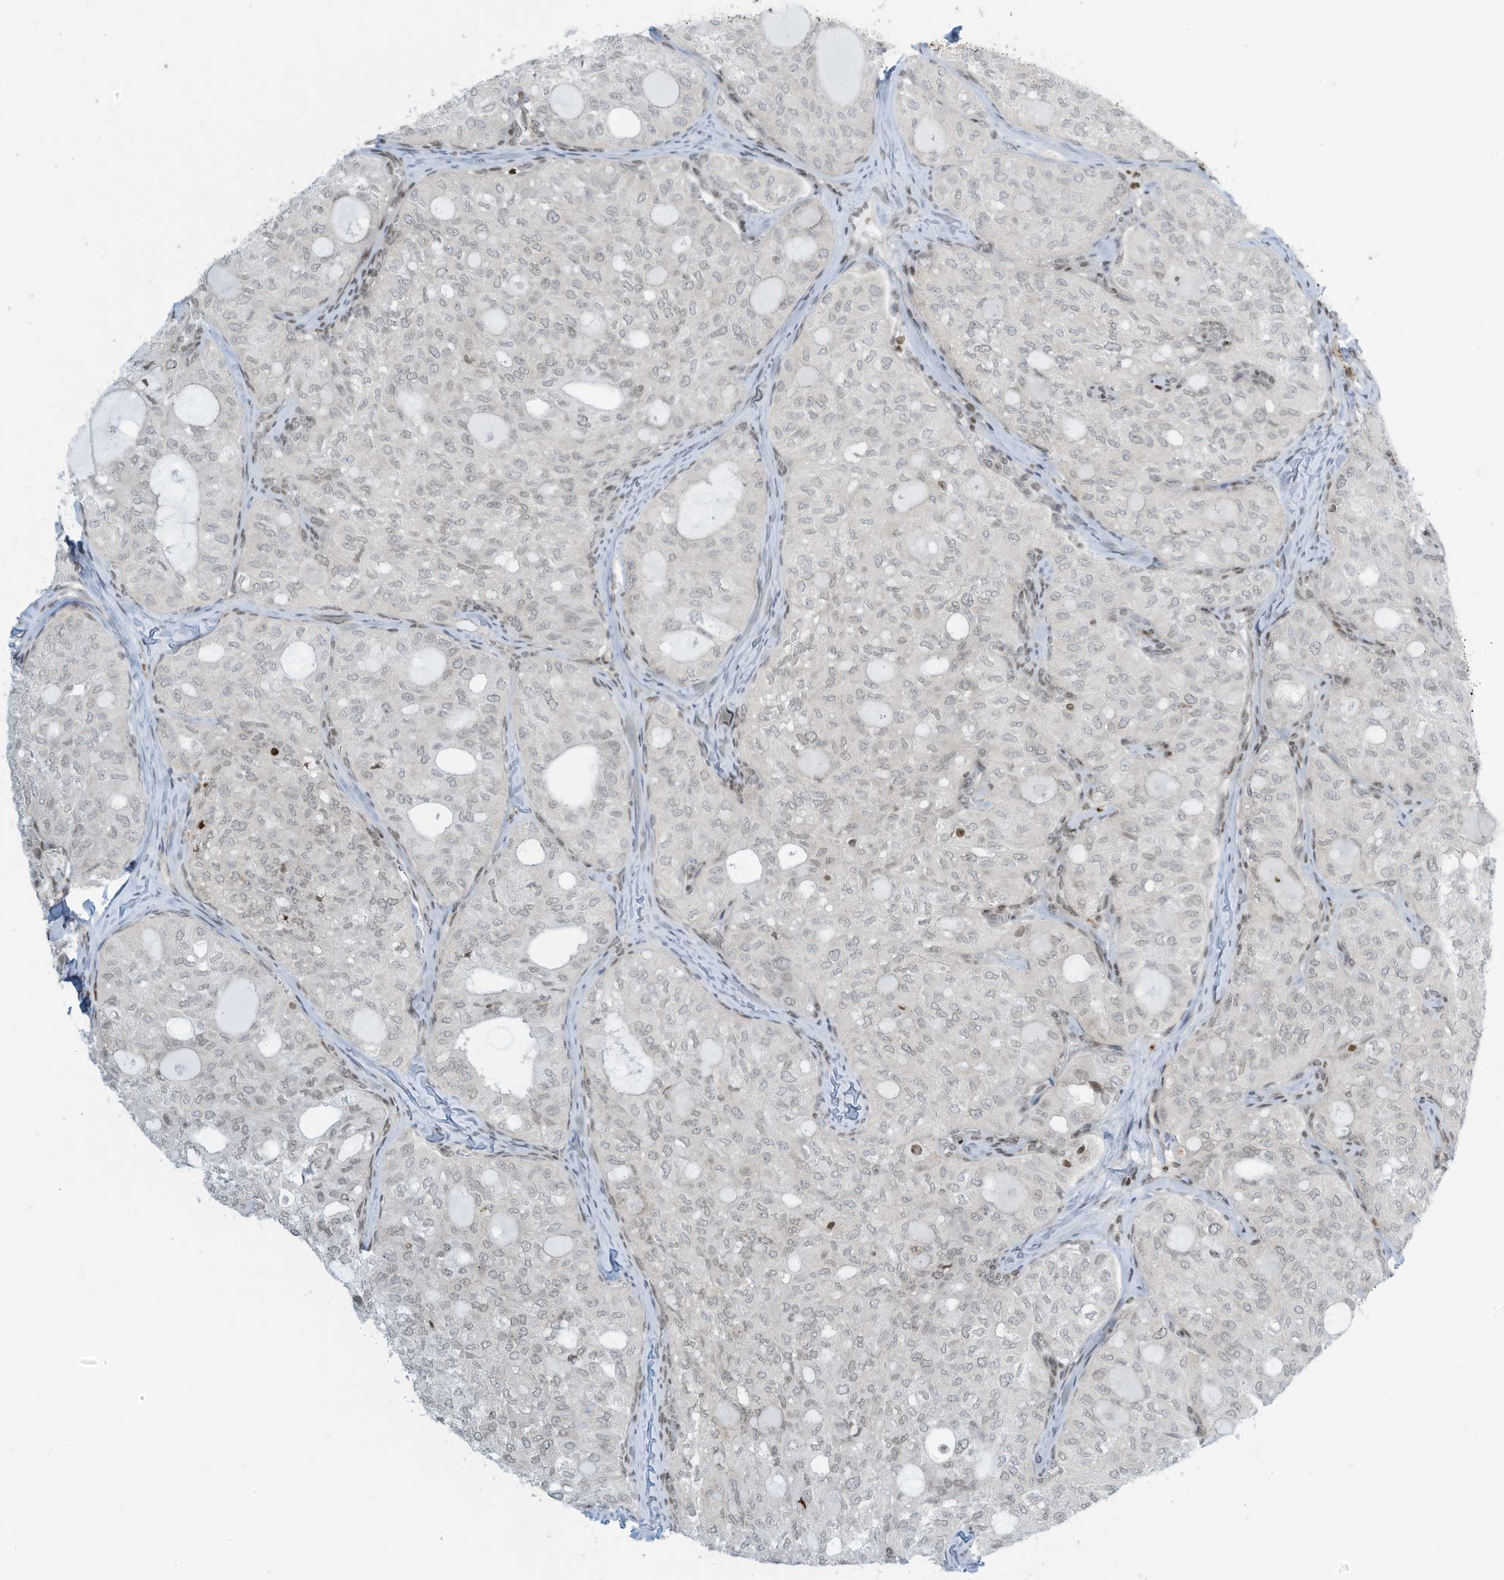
{"staining": {"intensity": "weak", "quantity": "<25%", "location": "nuclear"}, "tissue": "thyroid cancer", "cell_type": "Tumor cells", "image_type": "cancer", "snomed": [{"axis": "morphology", "description": "Follicular adenoma carcinoma, NOS"}, {"axis": "topography", "description": "Thyroid gland"}], "caption": "Tumor cells are negative for brown protein staining in thyroid cancer.", "gene": "ADI1", "patient": {"sex": "male", "age": 75}}